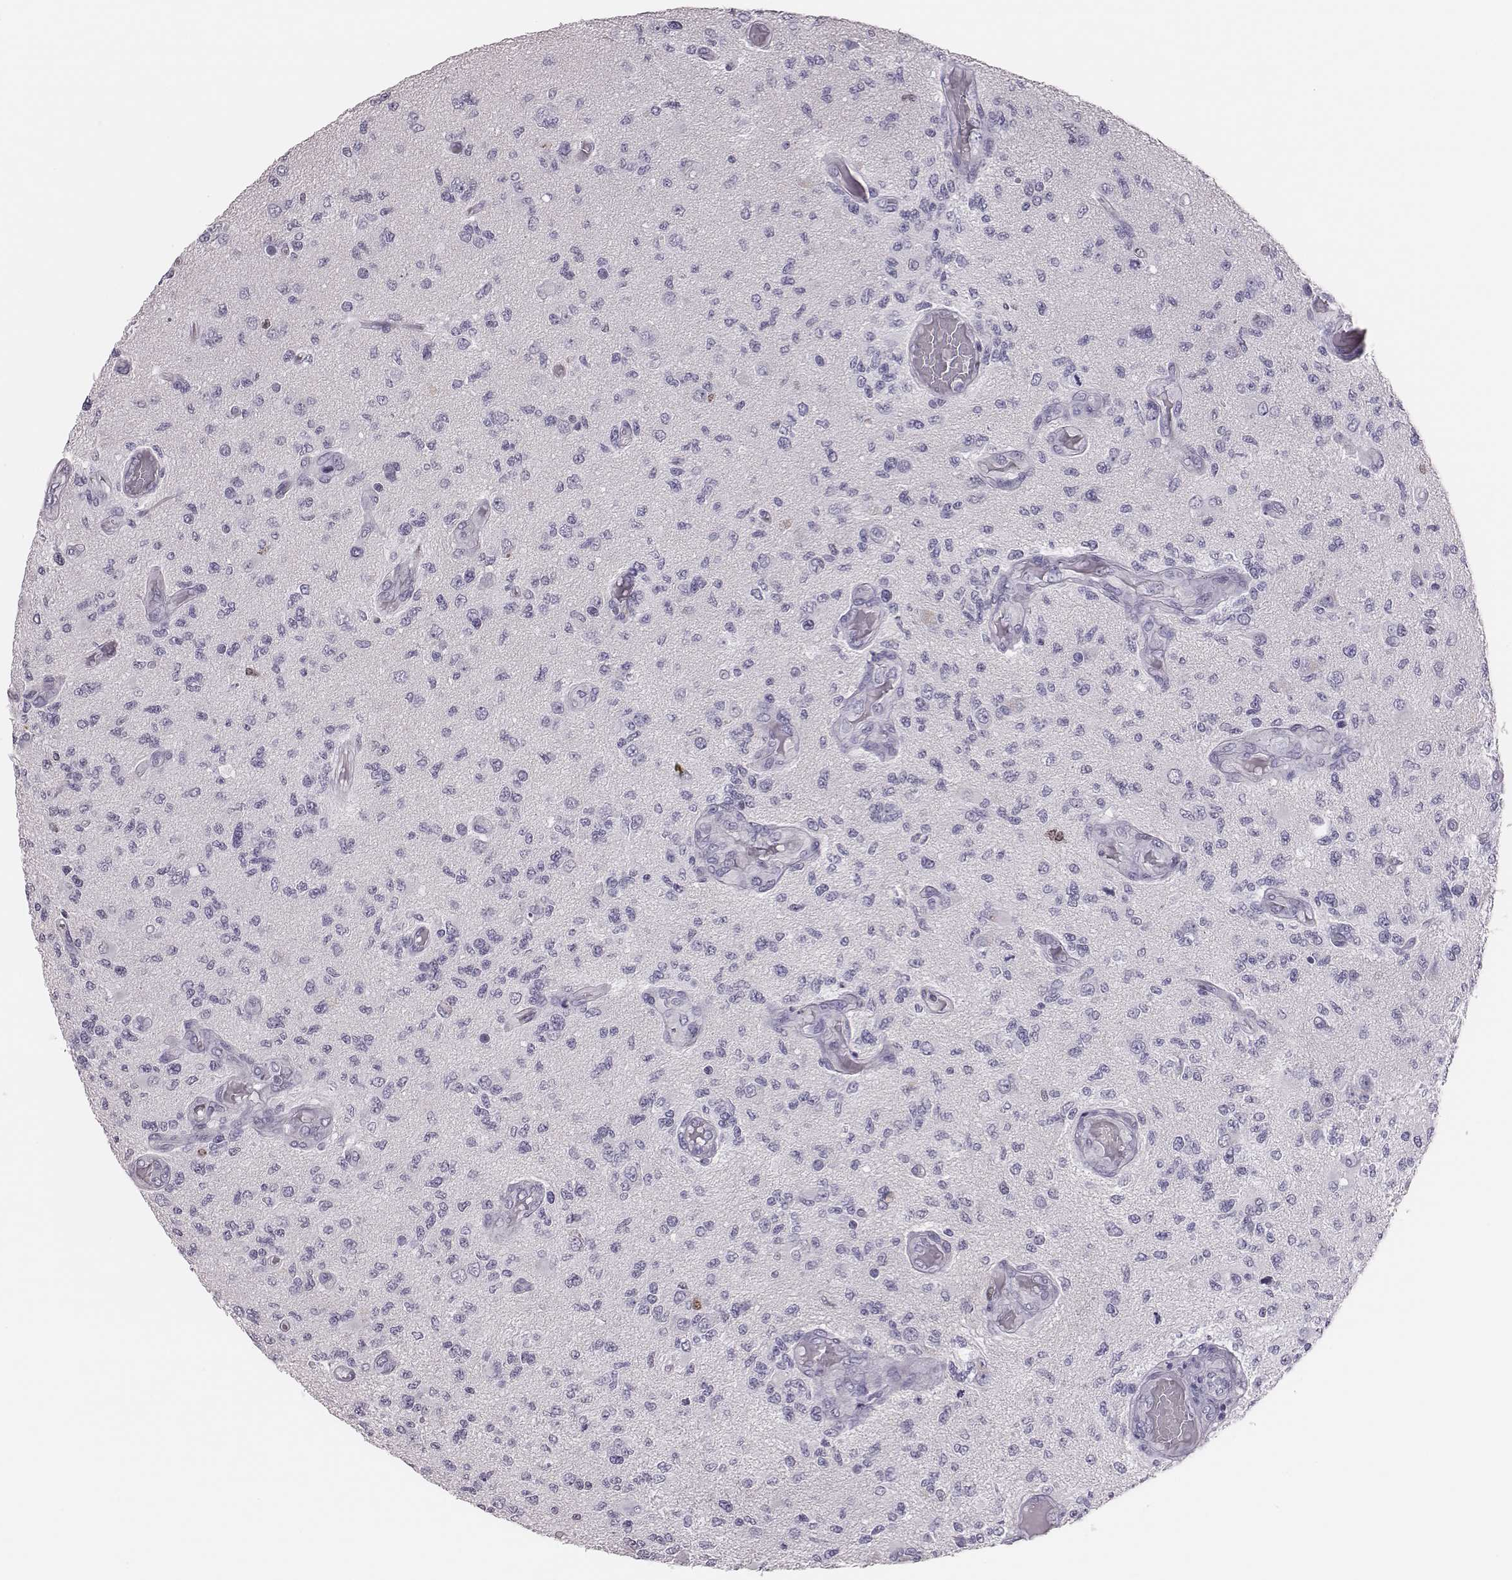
{"staining": {"intensity": "negative", "quantity": "none", "location": "none"}, "tissue": "glioma", "cell_type": "Tumor cells", "image_type": "cancer", "snomed": [{"axis": "morphology", "description": "Glioma, malignant, High grade"}, {"axis": "topography", "description": "Brain"}], "caption": "There is no significant staining in tumor cells of glioma.", "gene": "H1-6", "patient": {"sex": "female", "age": 63}}